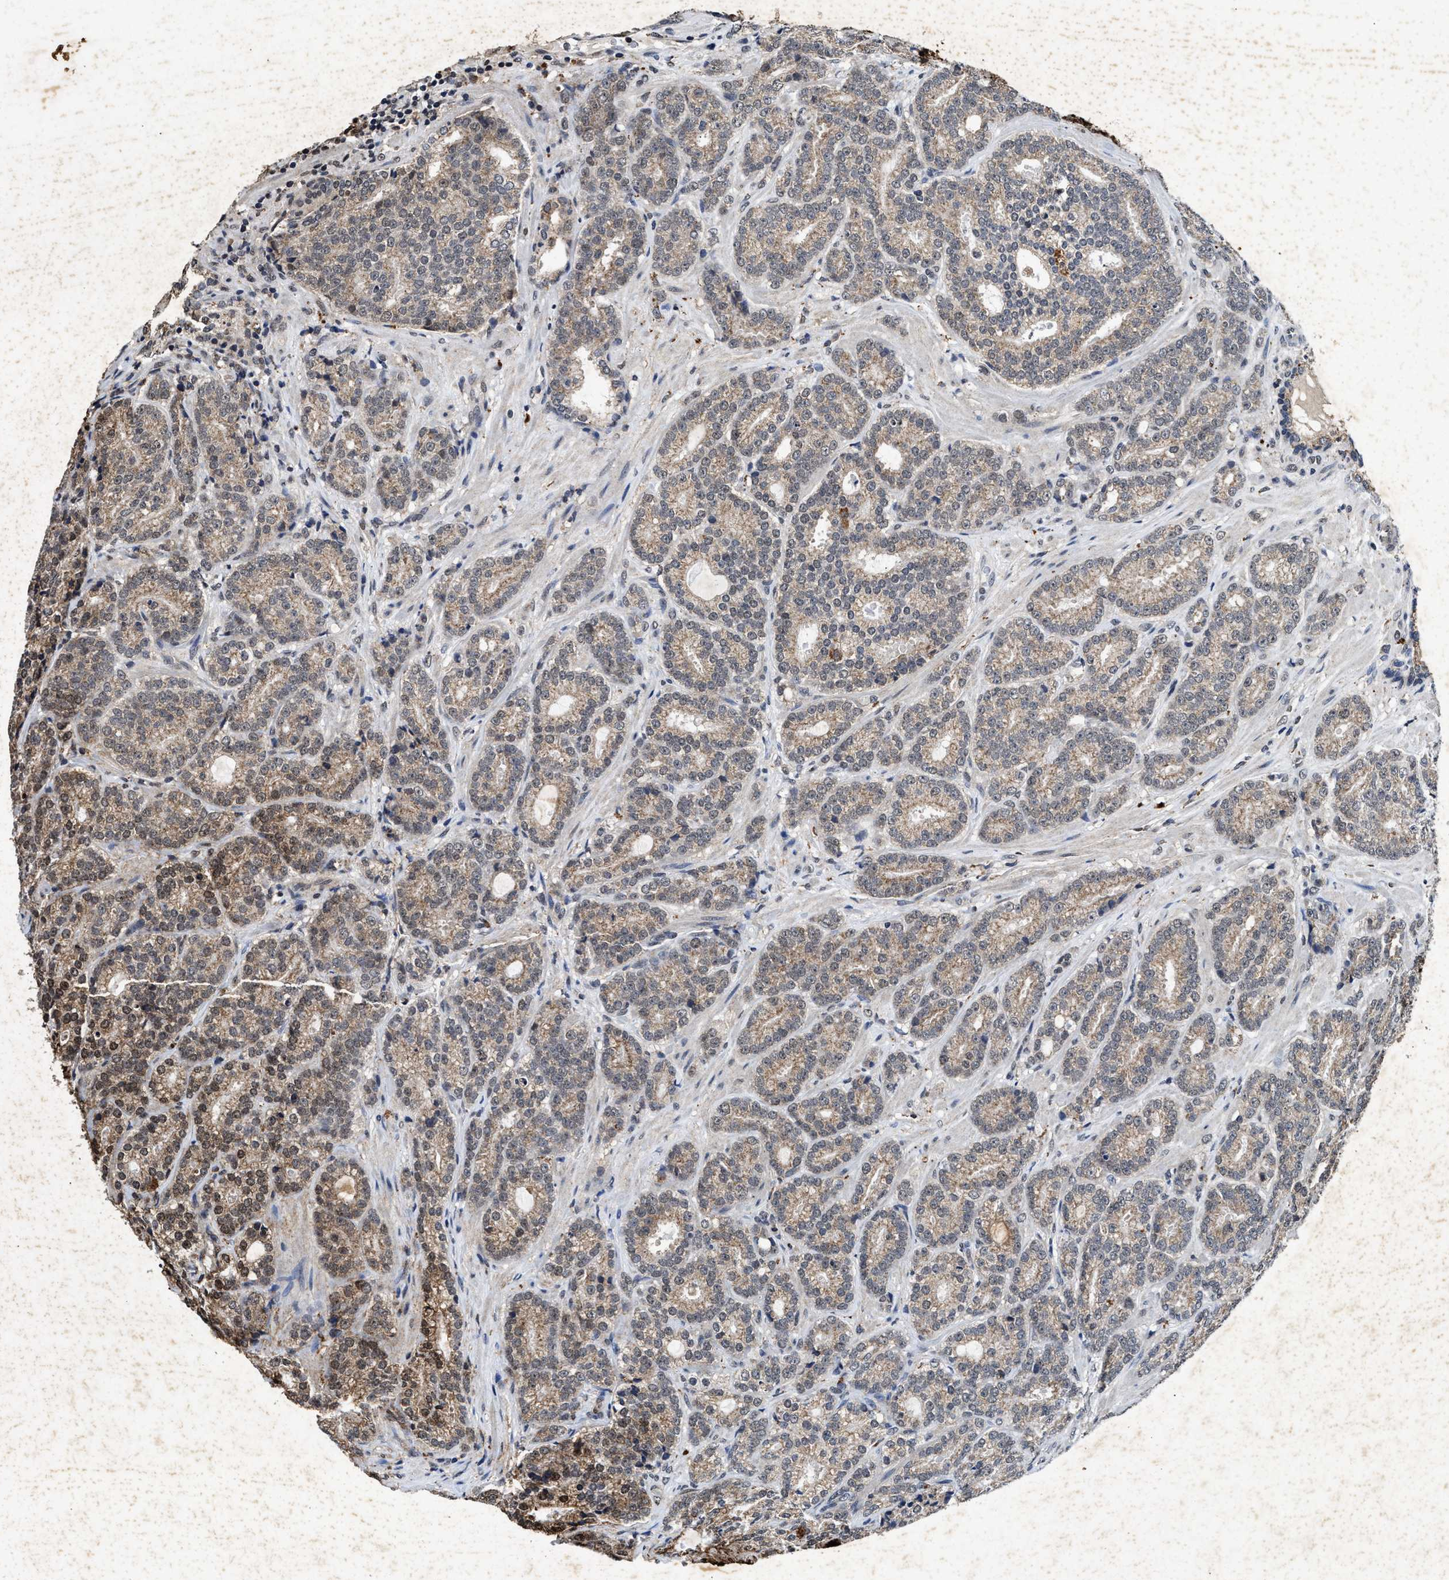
{"staining": {"intensity": "weak", "quantity": ">75%", "location": "cytoplasmic/membranous"}, "tissue": "prostate cancer", "cell_type": "Tumor cells", "image_type": "cancer", "snomed": [{"axis": "morphology", "description": "Adenocarcinoma, High grade"}, {"axis": "topography", "description": "Prostate"}], "caption": "Weak cytoplasmic/membranous positivity for a protein is seen in approximately >75% of tumor cells of high-grade adenocarcinoma (prostate) using immunohistochemistry.", "gene": "ACOX1", "patient": {"sex": "male", "age": 61}}